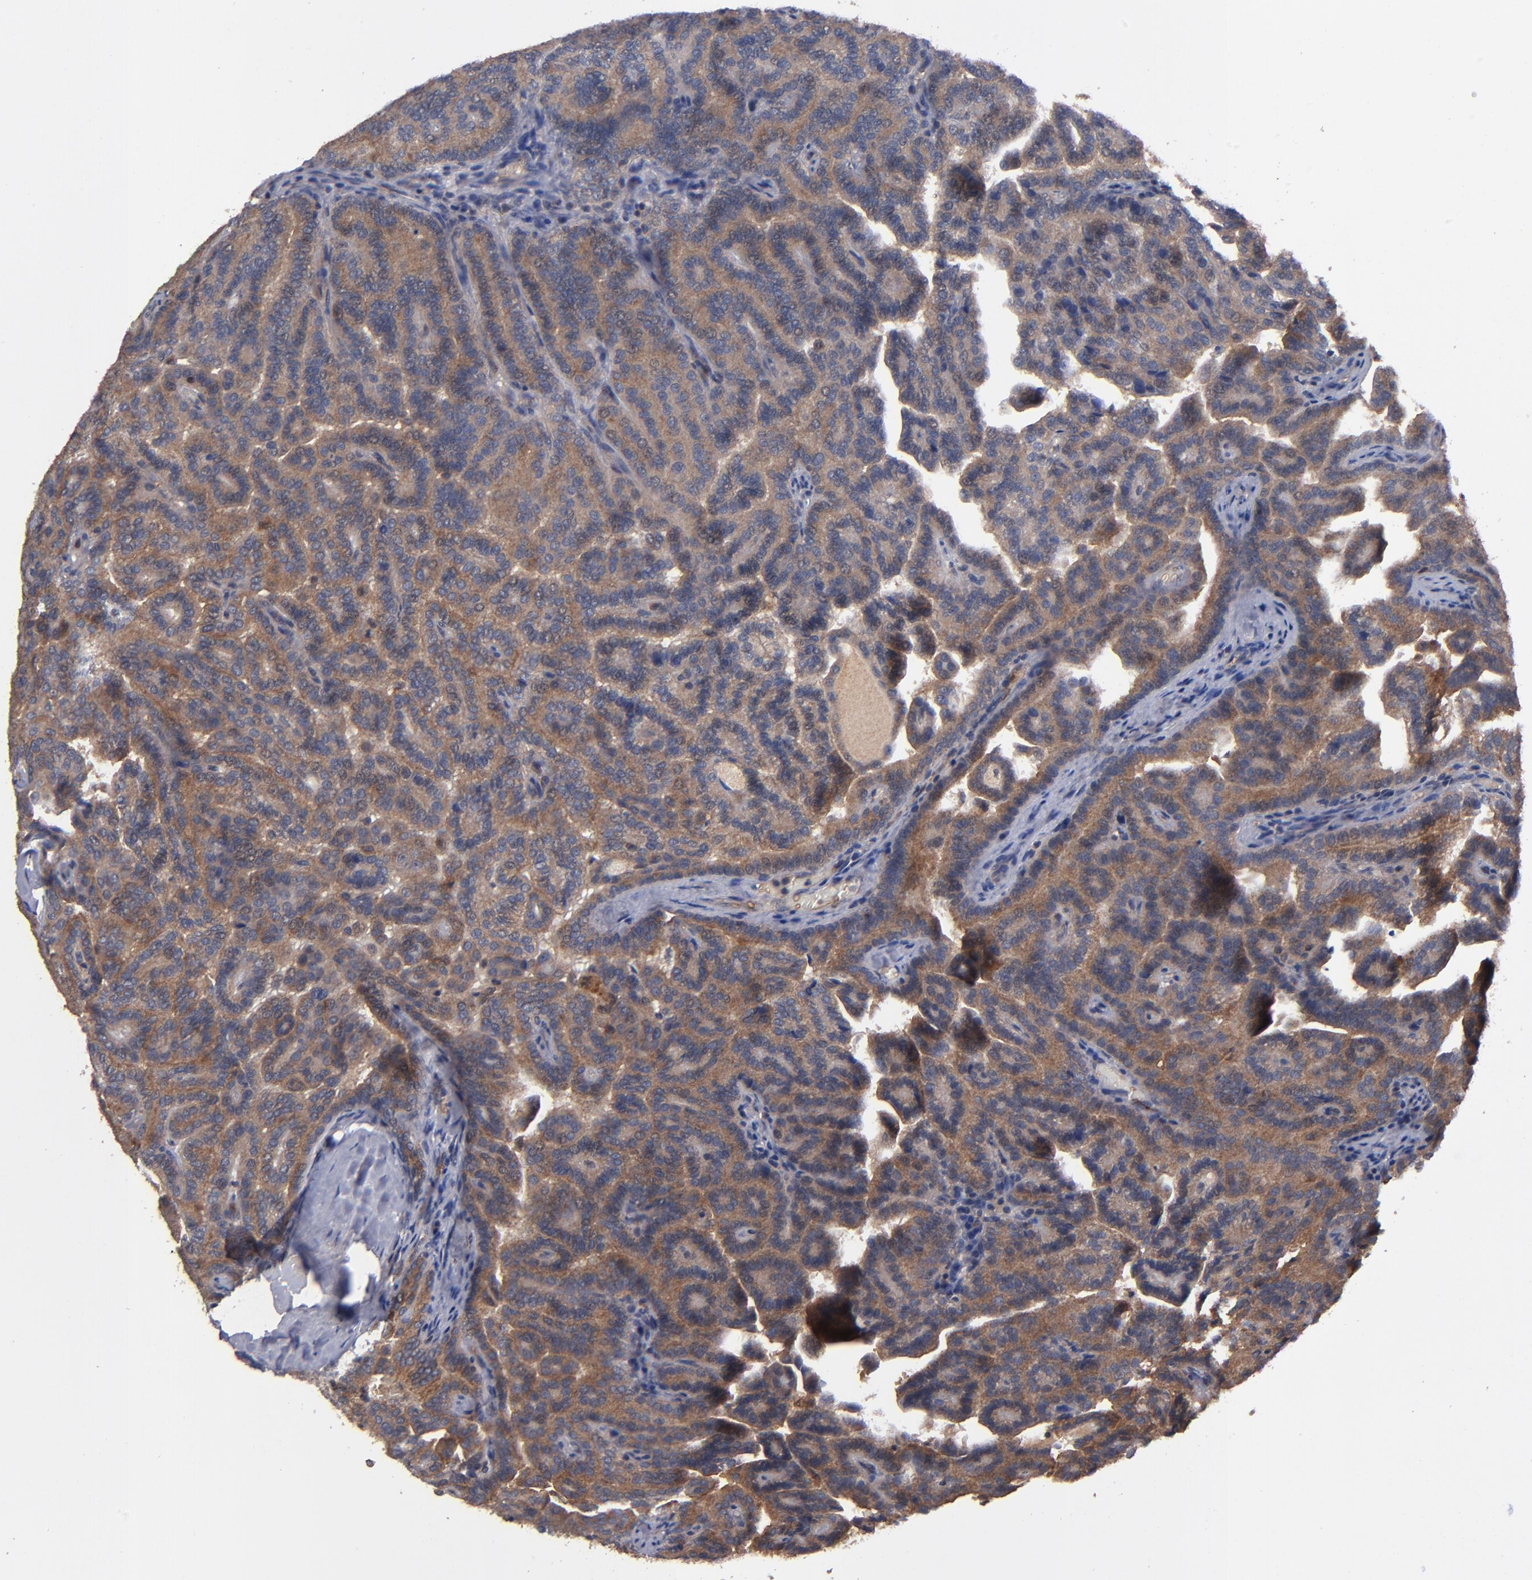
{"staining": {"intensity": "moderate", "quantity": ">75%", "location": "cytoplasmic/membranous"}, "tissue": "renal cancer", "cell_type": "Tumor cells", "image_type": "cancer", "snomed": [{"axis": "morphology", "description": "Adenocarcinoma, NOS"}, {"axis": "topography", "description": "Kidney"}], "caption": "Immunohistochemistry (IHC) histopathology image of renal cancer stained for a protein (brown), which demonstrates medium levels of moderate cytoplasmic/membranous positivity in about >75% of tumor cells.", "gene": "BDKRB1", "patient": {"sex": "male", "age": 61}}